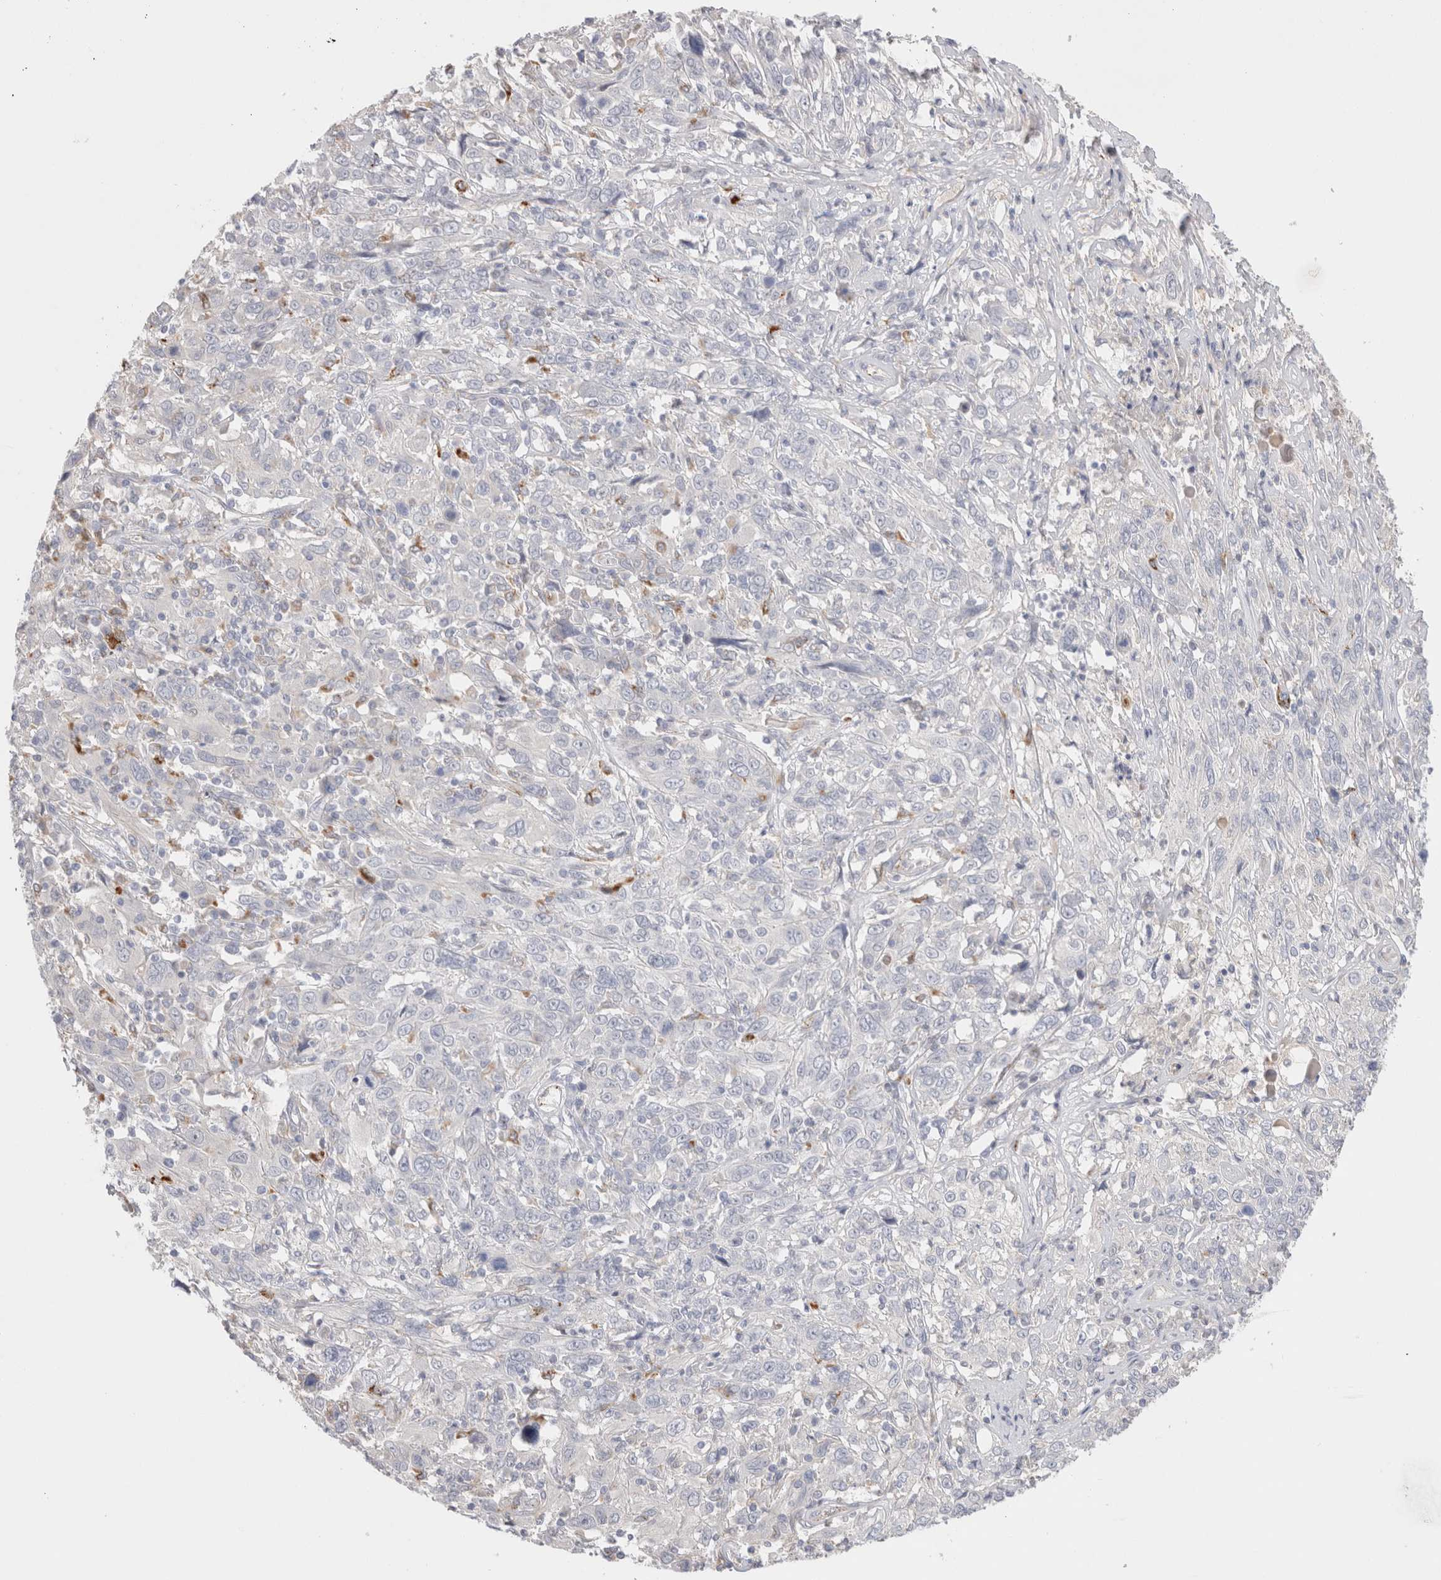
{"staining": {"intensity": "negative", "quantity": "none", "location": "none"}, "tissue": "cervical cancer", "cell_type": "Tumor cells", "image_type": "cancer", "snomed": [{"axis": "morphology", "description": "Squamous cell carcinoma, NOS"}, {"axis": "topography", "description": "Cervix"}], "caption": "There is no significant staining in tumor cells of squamous cell carcinoma (cervical).", "gene": "HPGDS", "patient": {"sex": "female", "age": 46}}